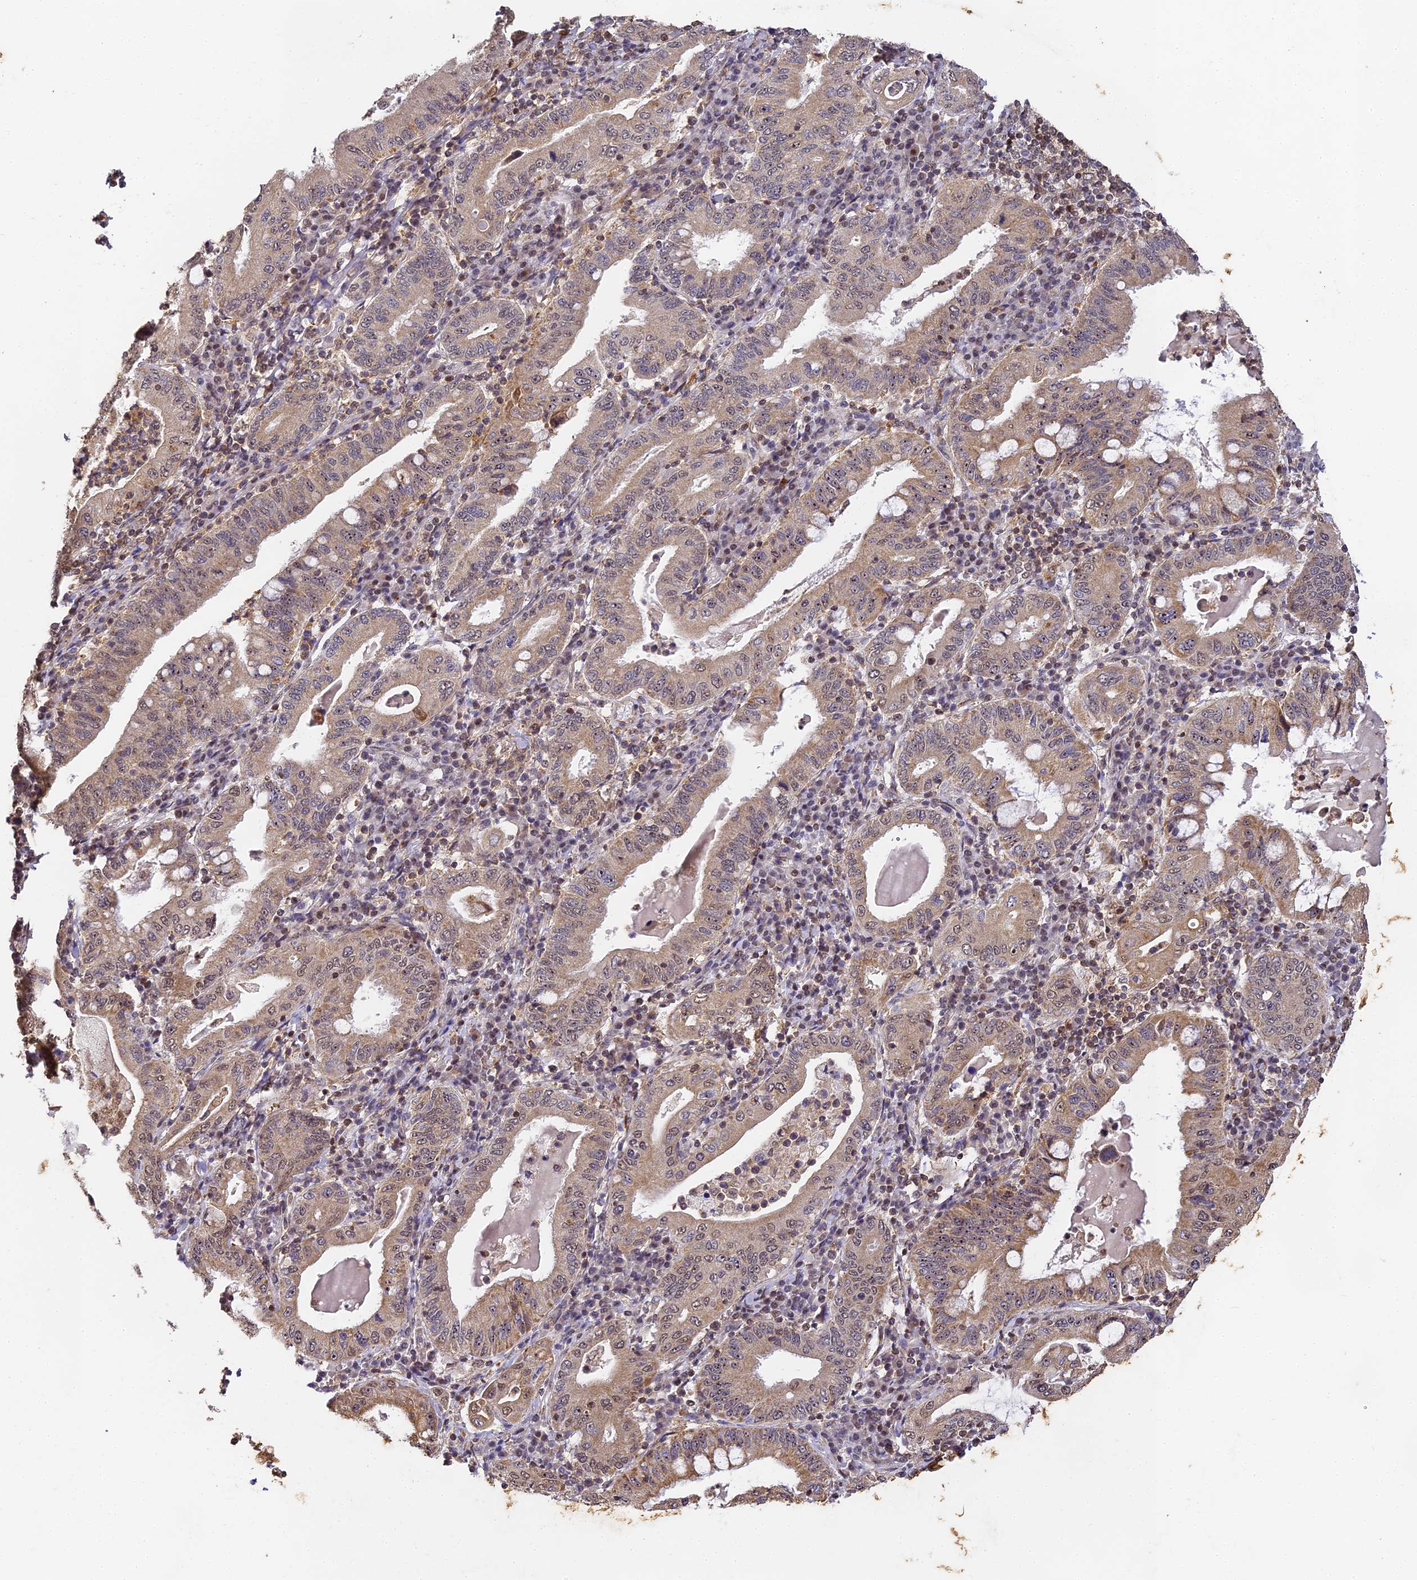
{"staining": {"intensity": "moderate", "quantity": ">75%", "location": "cytoplasmic/membranous"}, "tissue": "stomach cancer", "cell_type": "Tumor cells", "image_type": "cancer", "snomed": [{"axis": "morphology", "description": "Normal tissue, NOS"}, {"axis": "morphology", "description": "Adenocarcinoma, NOS"}, {"axis": "topography", "description": "Esophagus"}, {"axis": "topography", "description": "Stomach, upper"}, {"axis": "topography", "description": "Peripheral nerve tissue"}], "caption": "Immunohistochemistry image of human stomach adenocarcinoma stained for a protein (brown), which demonstrates medium levels of moderate cytoplasmic/membranous staining in about >75% of tumor cells.", "gene": "ZNF443", "patient": {"sex": "male", "age": 62}}